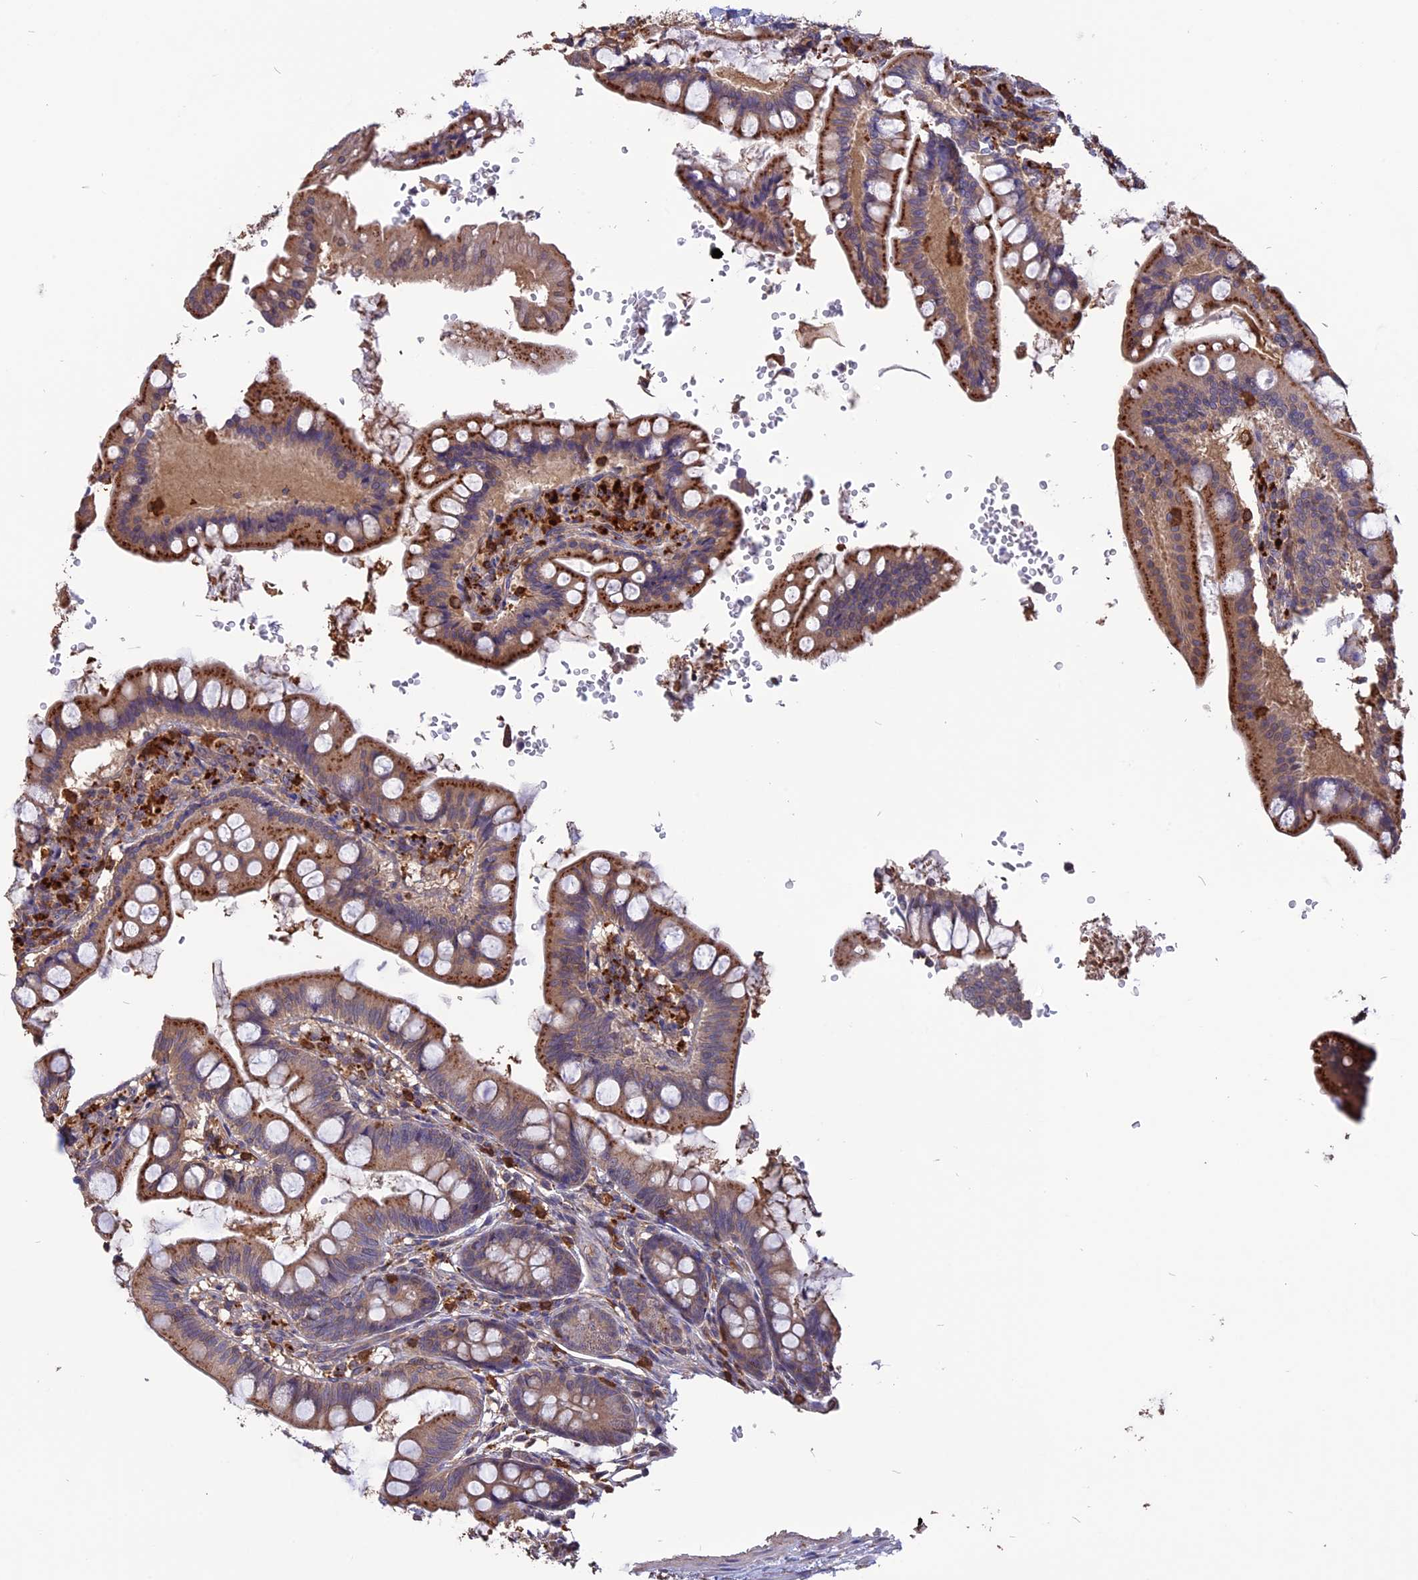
{"staining": {"intensity": "moderate", "quantity": ">75%", "location": "cytoplasmic/membranous"}, "tissue": "small intestine", "cell_type": "Glandular cells", "image_type": "normal", "snomed": [{"axis": "morphology", "description": "Normal tissue, NOS"}, {"axis": "topography", "description": "Small intestine"}], "caption": "Protein expression analysis of unremarkable human small intestine reveals moderate cytoplasmic/membranous staining in about >75% of glandular cells. (DAB IHC with brightfield microscopy, high magnification).", "gene": "CARMIL2", "patient": {"sex": "male", "age": 7}}